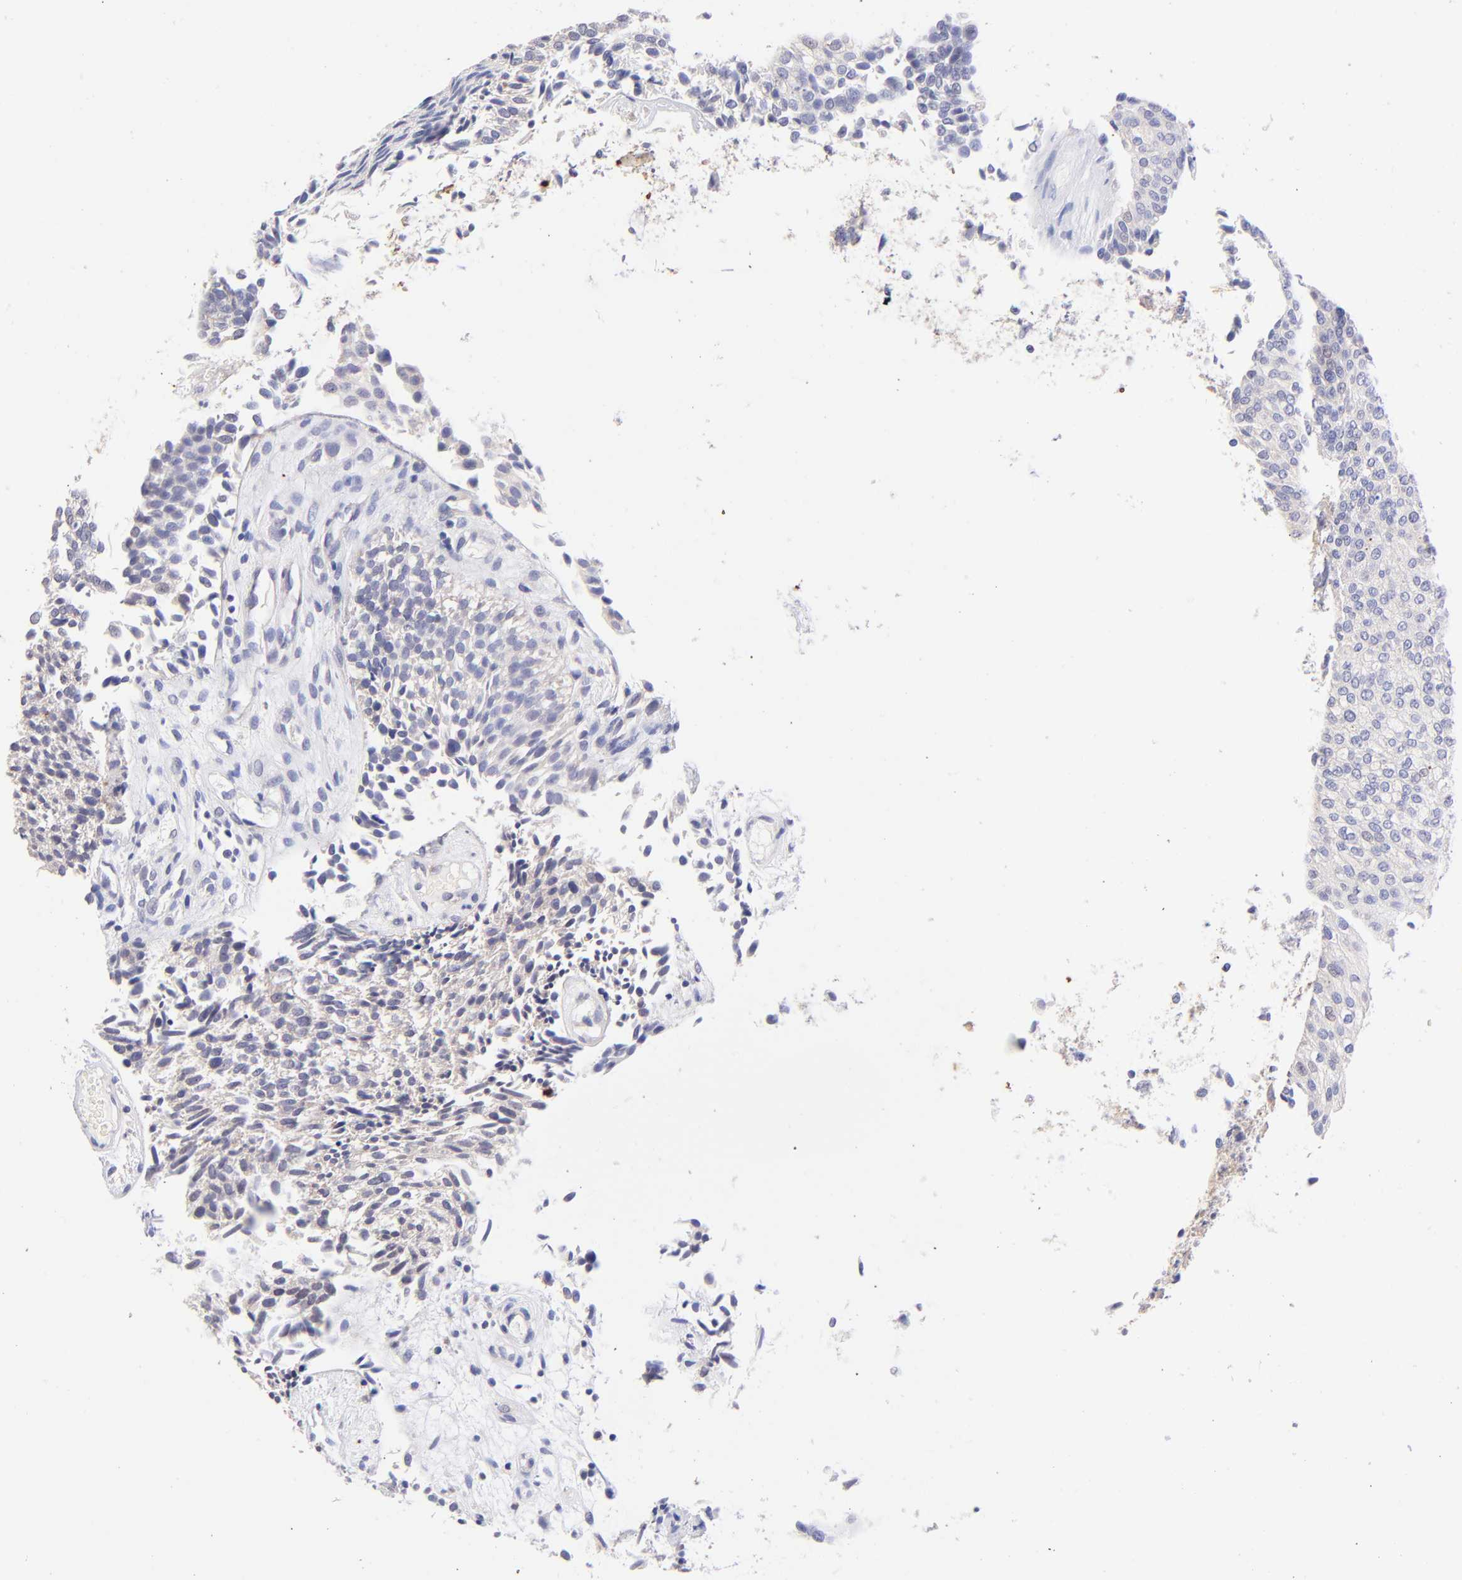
{"staining": {"intensity": "negative", "quantity": "none", "location": "none"}, "tissue": "urothelial cancer", "cell_type": "Tumor cells", "image_type": "cancer", "snomed": [{"axis": "morphology", "description": "Urothelial carcinoma, Low grade"}, {"axis": "topography", "description": "Urinary bladder"}], "caption": "IHC micrograph of urothelial cancer stained for a protein (brown), which displays no staining in tumor cells. The staining was performed using DAB (3,3'-diaminobenzidine) to visualize the protein expression in brown, while the nuclei were stained in blue with hematoxylin (Magnification: 20x).", "gene": "RPL11", "patient": {"sex": "male", "age": 84}}